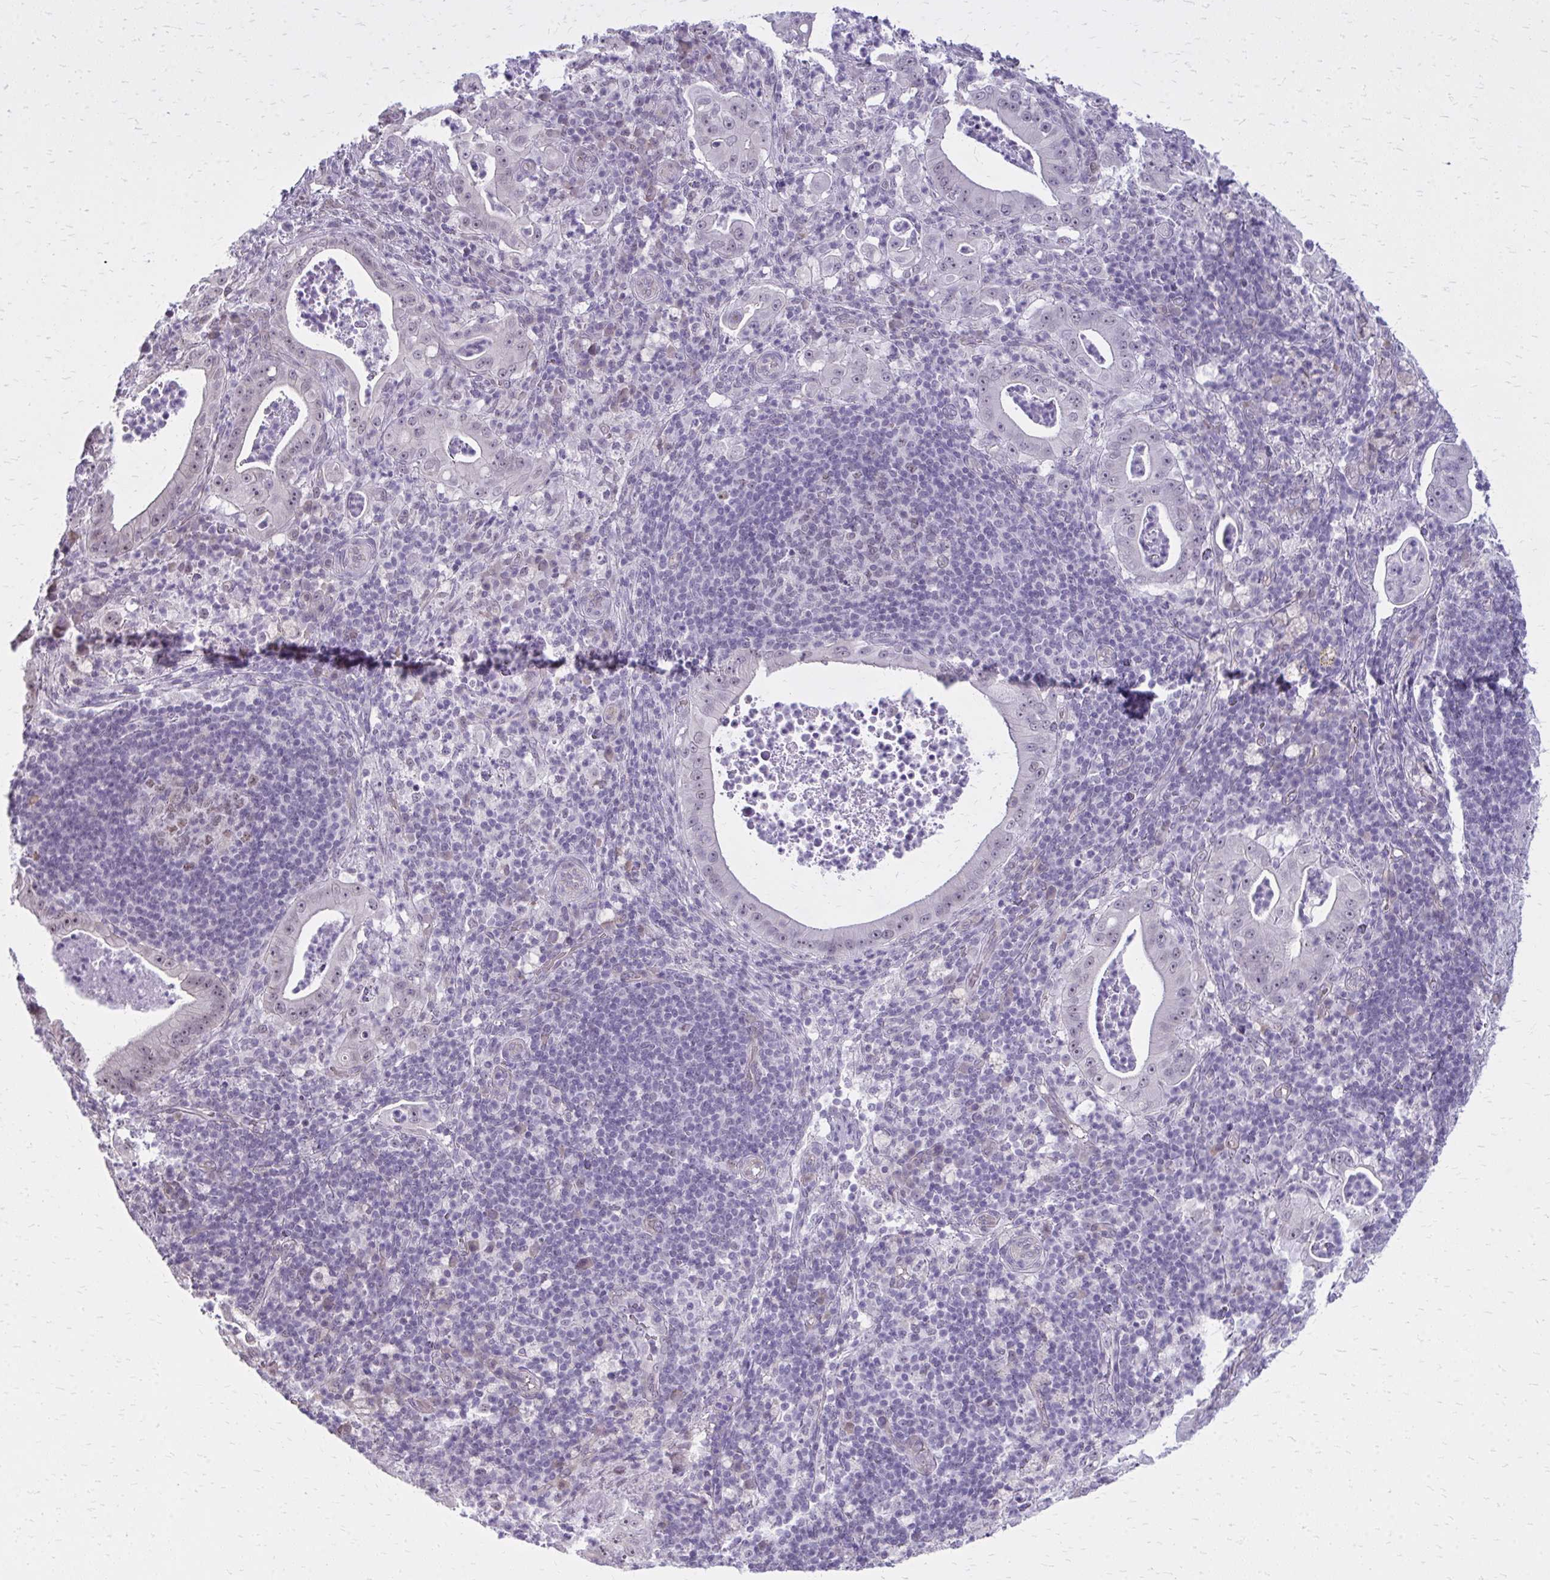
{"staining": {"intensity": "negative", "quantity": "none", "location": "none"}, "tissue": "pancreatic cancer", "cell_type": "Tumor cells", "image_type": "cancer", "snomed": [{"axis": "morphology", "description": "Adenocarcinoma, NOS"}, {"axis": "topography", "description": "Pancreas"}], "caption": "Pancreatic cancer was stained to show a protein in brown. There is no significant staining in tumor cells.", "gene": "PLCB1", "patient": {"sex": "male", "age": 71}}